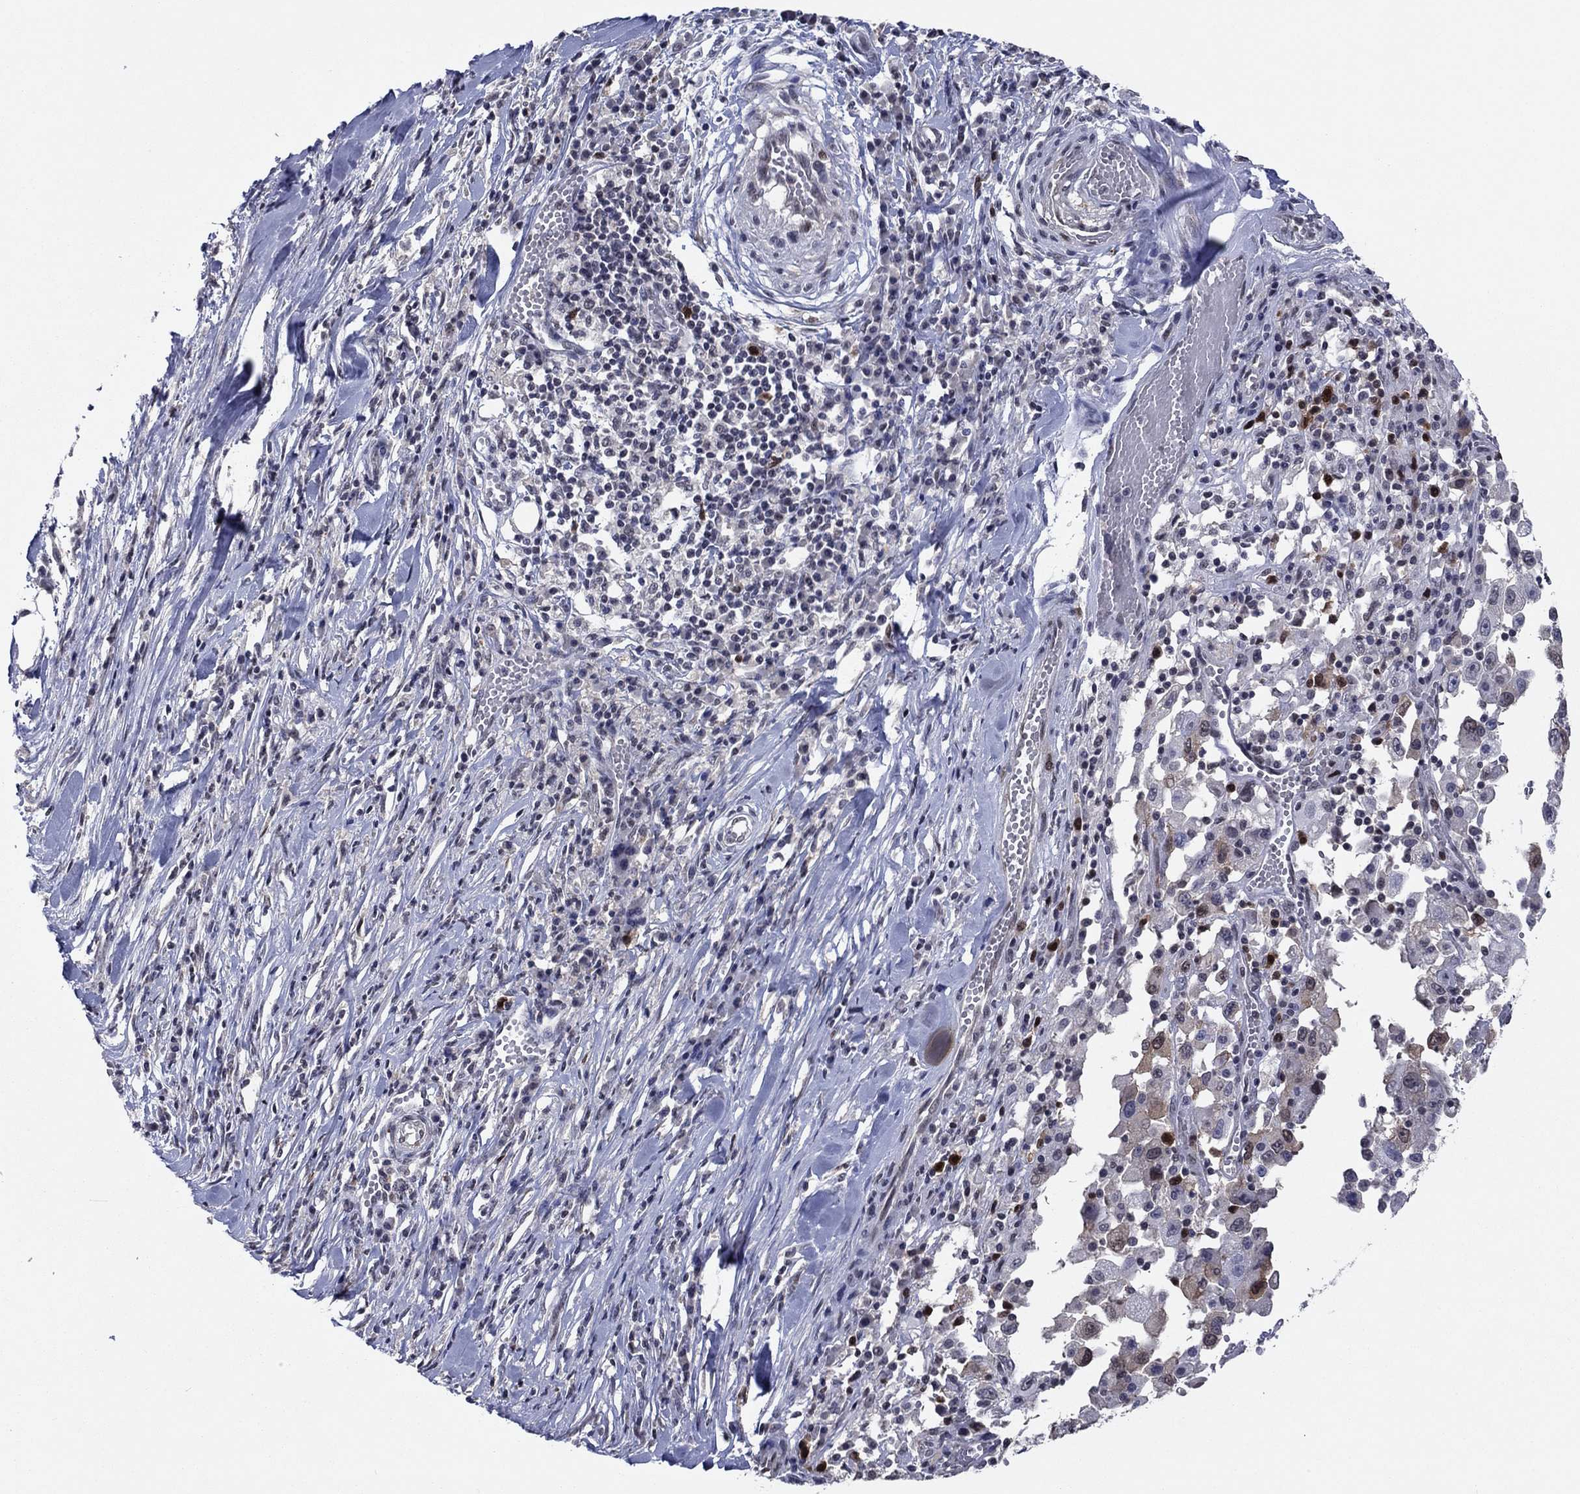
{"staining": {"intensity": "negative", "quantity": "none", "location": "none"}, "tissue": "melanoma", "cell_type": "Tumor cells", "image_type": "cancer", "snomed": [{"axis": "morphology", "description": "Malignant melanoma, Metastatic site"}, {"axis": "topography", "description": "Lymph node"}], "caption": "Immunohistochemical staining of melanoma shows no significant staining in tumor cells. (DAB immunohistochemistry with hematoxylin counter stain).", "gene": "TYMS", "patient": {"sex": "male", "age": 50}}